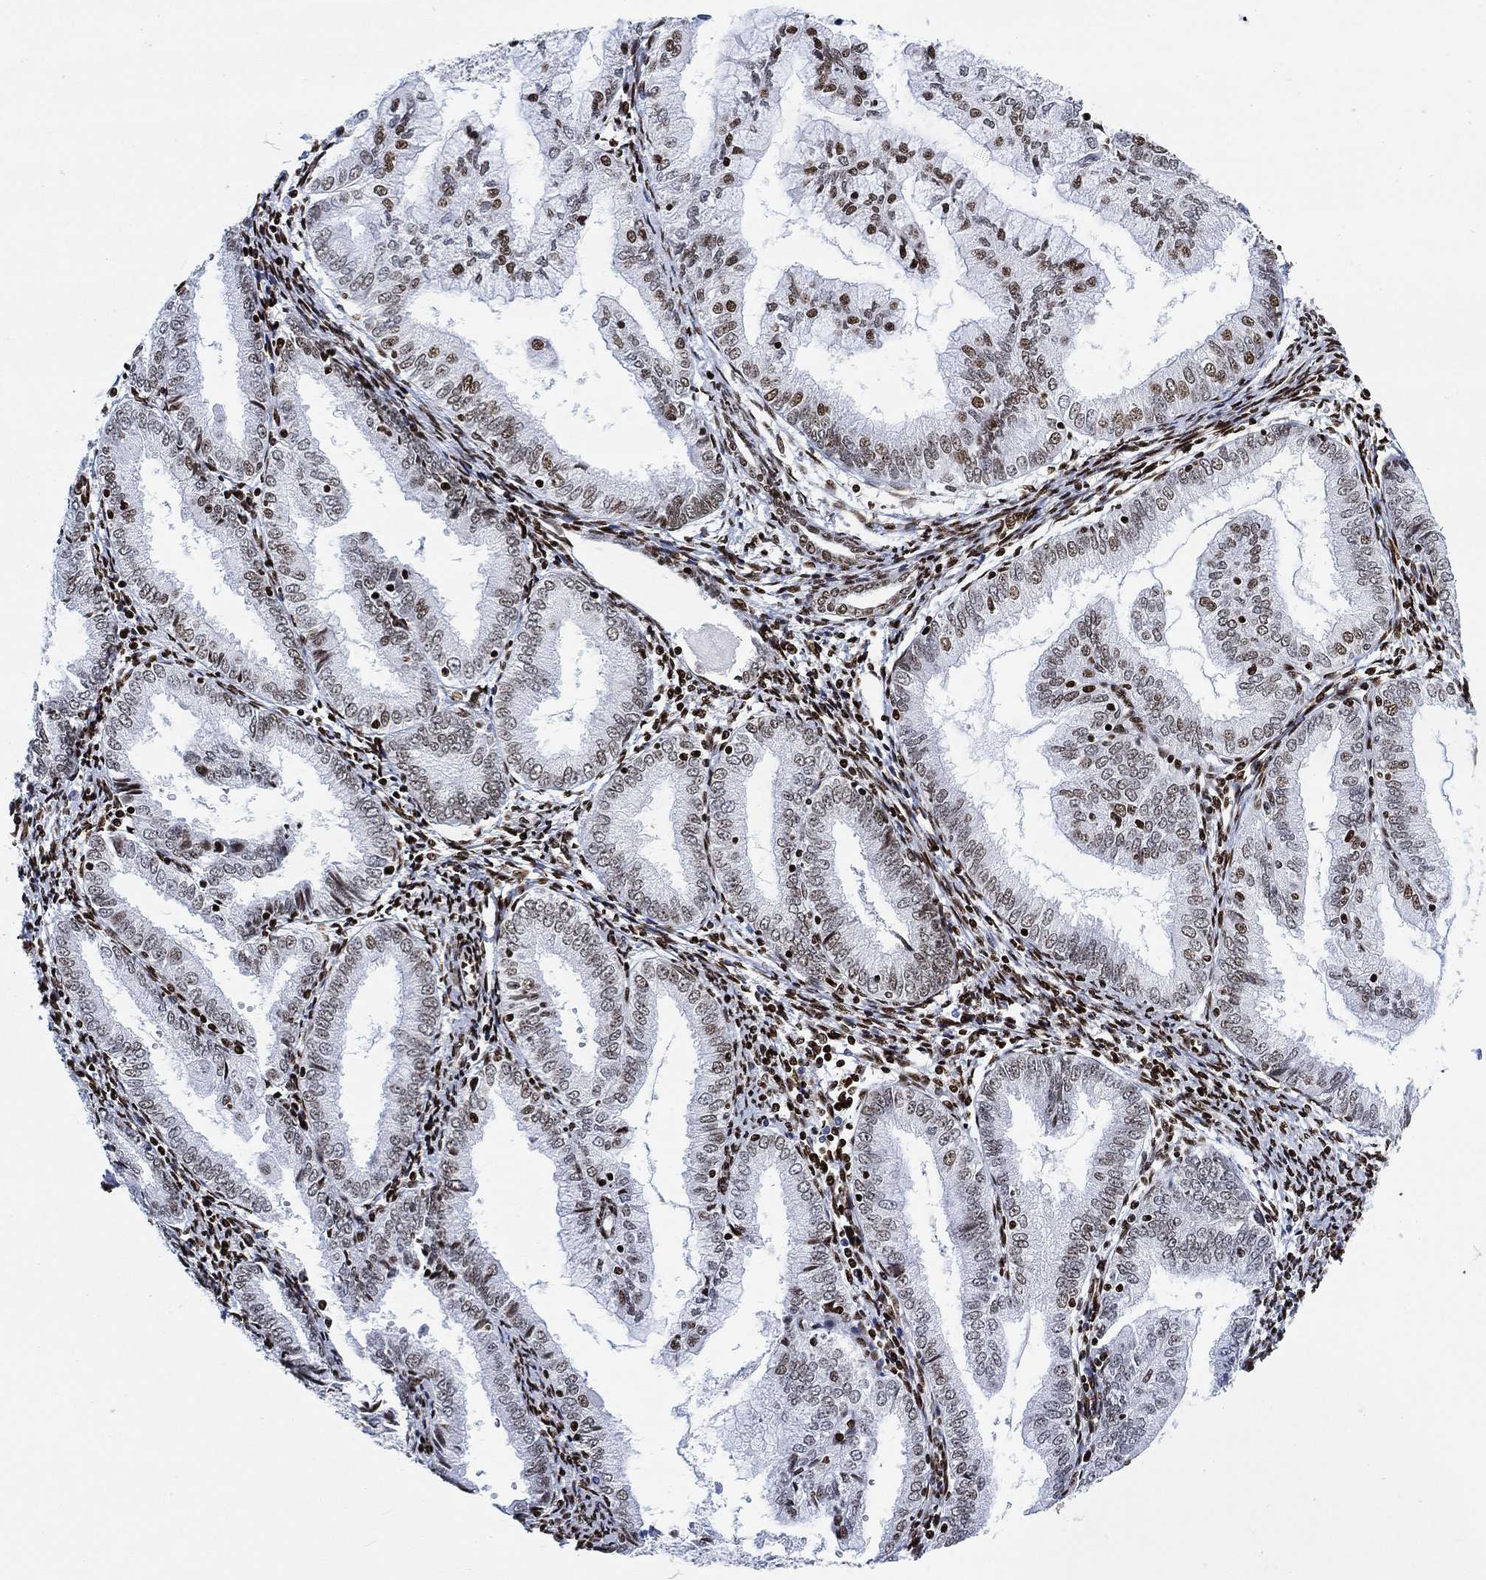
{"staining": {"intensity": "moderate", "quantity": "<25%", "location": "nuclear"}, "tissue": "endometrial cancer", "cell_type": "Tumor cells", "image_type": "cancer", "snomed": [{"axis": "morphology", "description": "Adenocarcinoma, NOS"}, {"axis": "topography", "description": "Endometrium"}], "caption": "Moderate nuclear positivity for a protein is identified in about <25% of tumor cells of endometrial cancer (adenocarcinoma) using immunohistochemistry (IHC).", "gene": "H1-10", "patient": {"sex": "female", "age": 56}}